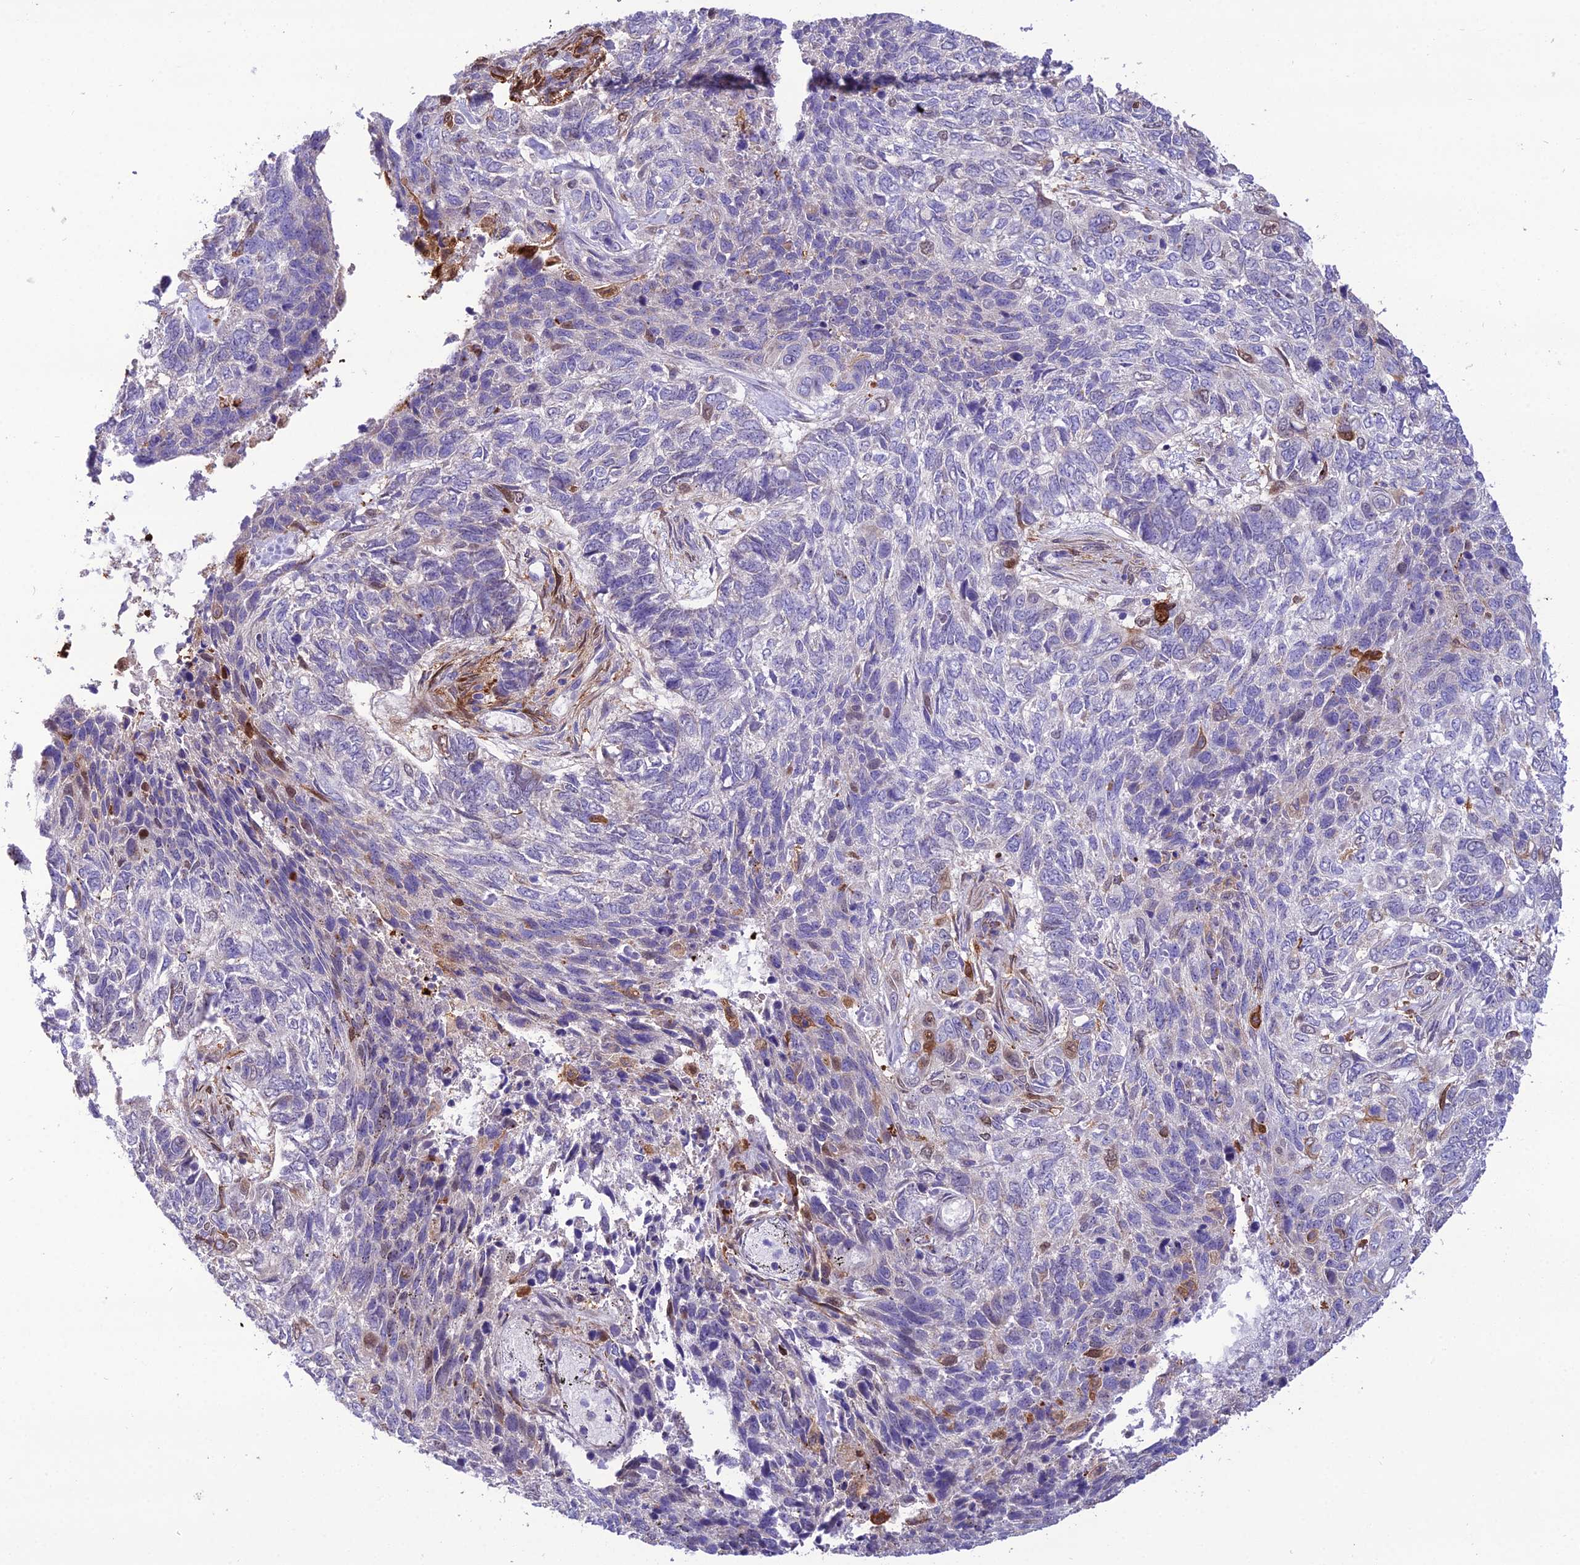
{"staining": {"intensity": "negative", "quantity": "none", "location": "none"}, "tissue": "skin cancer", "cell_type": "Tumor cells", "image_type": "cancer", "snomed": [{"axis": "morphology", "description": "Basal cell carcinoma"}, {"axis": "topography", "description": "Skin"}], "caption": "Immunohistochemistry photomicrograph of basal cell carcinoma (skin) stained for a protein (brown), which demonstrates no positivity in tumor cells. (DAB (3,3'-diaminobenzidine) immunohistochemistry, high magnification).", "gene": "MB21D2", "patient": {"sex": "female", "age": 65}}